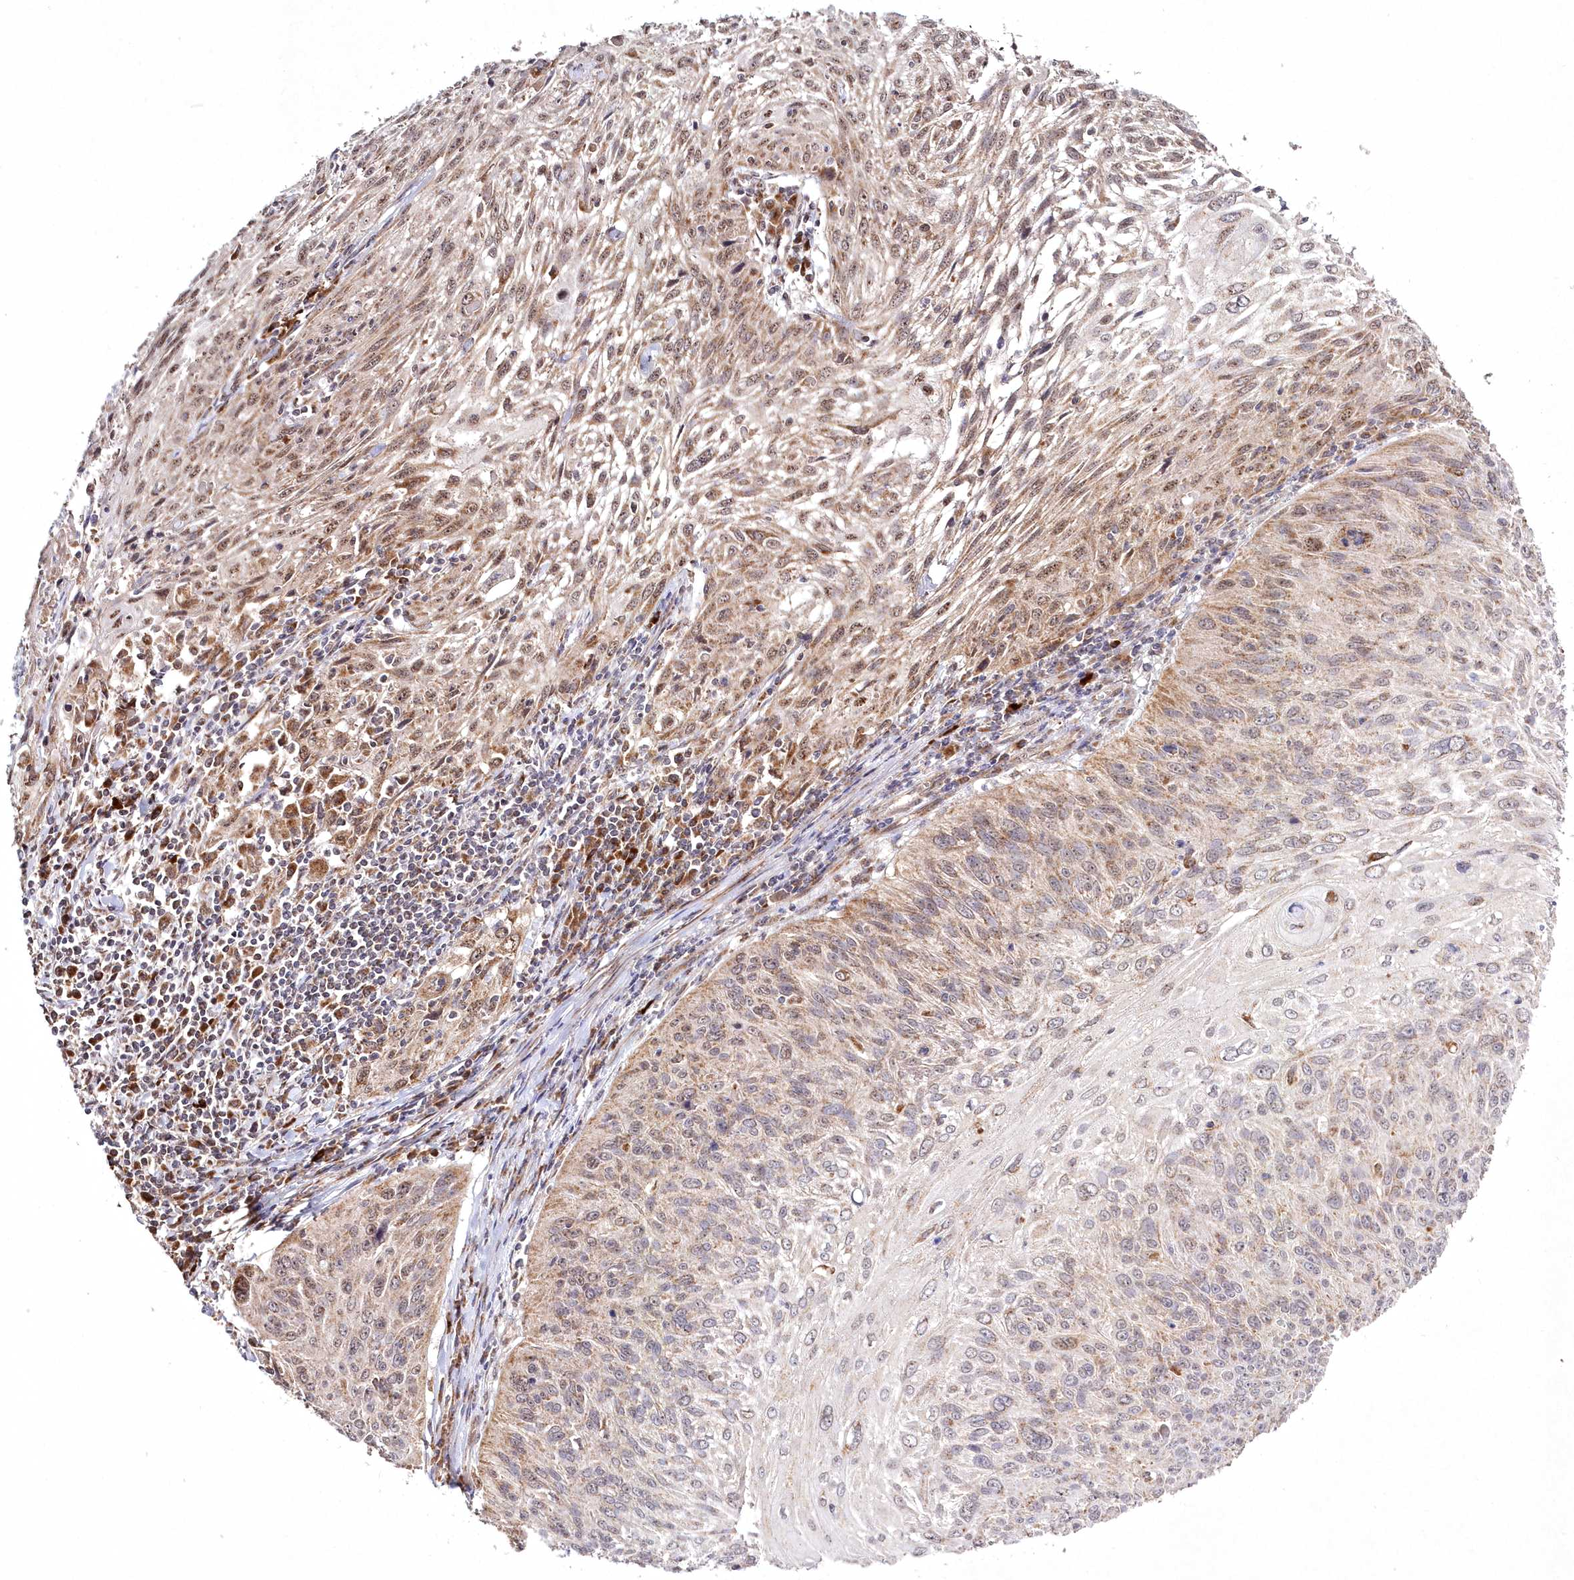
{"staining": {"intensity": "moderate", "quantity": ">75%", "location": "cytoplasmic/membranous,nuclear"}, "tissue": "cervical cancer", "cell_type": "Tumor cells", "image_type": "cancer", "snomed": [{"axis": "morphology", "description": "Squamous cell carcinoma, NOS"}, {"axis": "topography", "description": "Cervix"}], "caption": "This photomicrograph shows cervical cancer stained with IHC to label a protein in brown. The cytoplasmic/membranous and nuclear of tumor cells show moderate positivity for the protein. Nuclei are counter-stained blue.", "gene": "PEX13", "patient": {"sex": "female", "age": 51}}